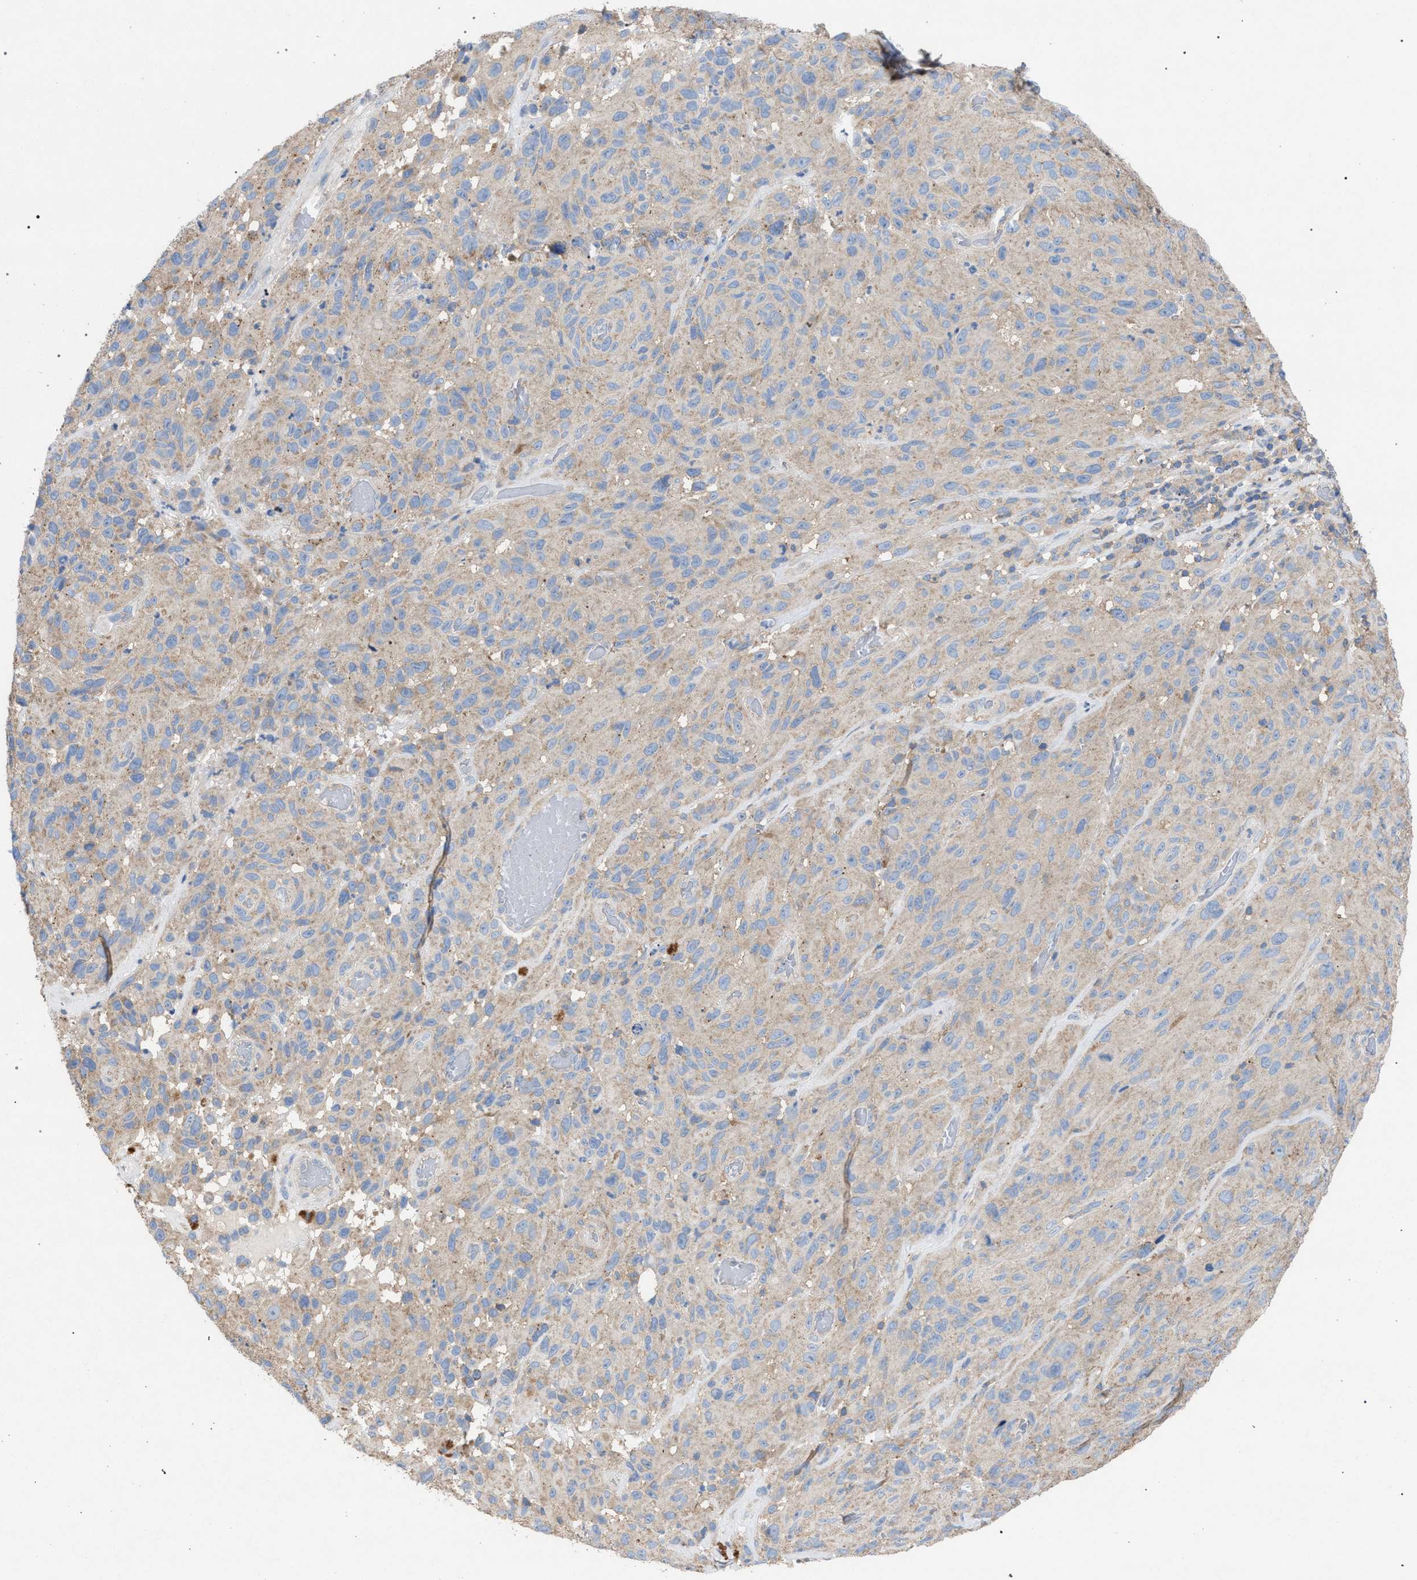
{"staining": {"intensity": "negative", "quantity": "none", "location": "none"}, "tissue": "melanoma", "cell_type": "Tumor cells", "image_type": "cancer", "snomed": [{"axis": "morphology", "description": "Malignant melanoma, NOS"}, {"axis": "topography", "description": "Skin"}], "caption": "Immunohistochemical staining of malignant melanoma shows no significant expression in tumor cells.", "gene": "VPS13A", "patient": {"sex": "male", "age": 66}}